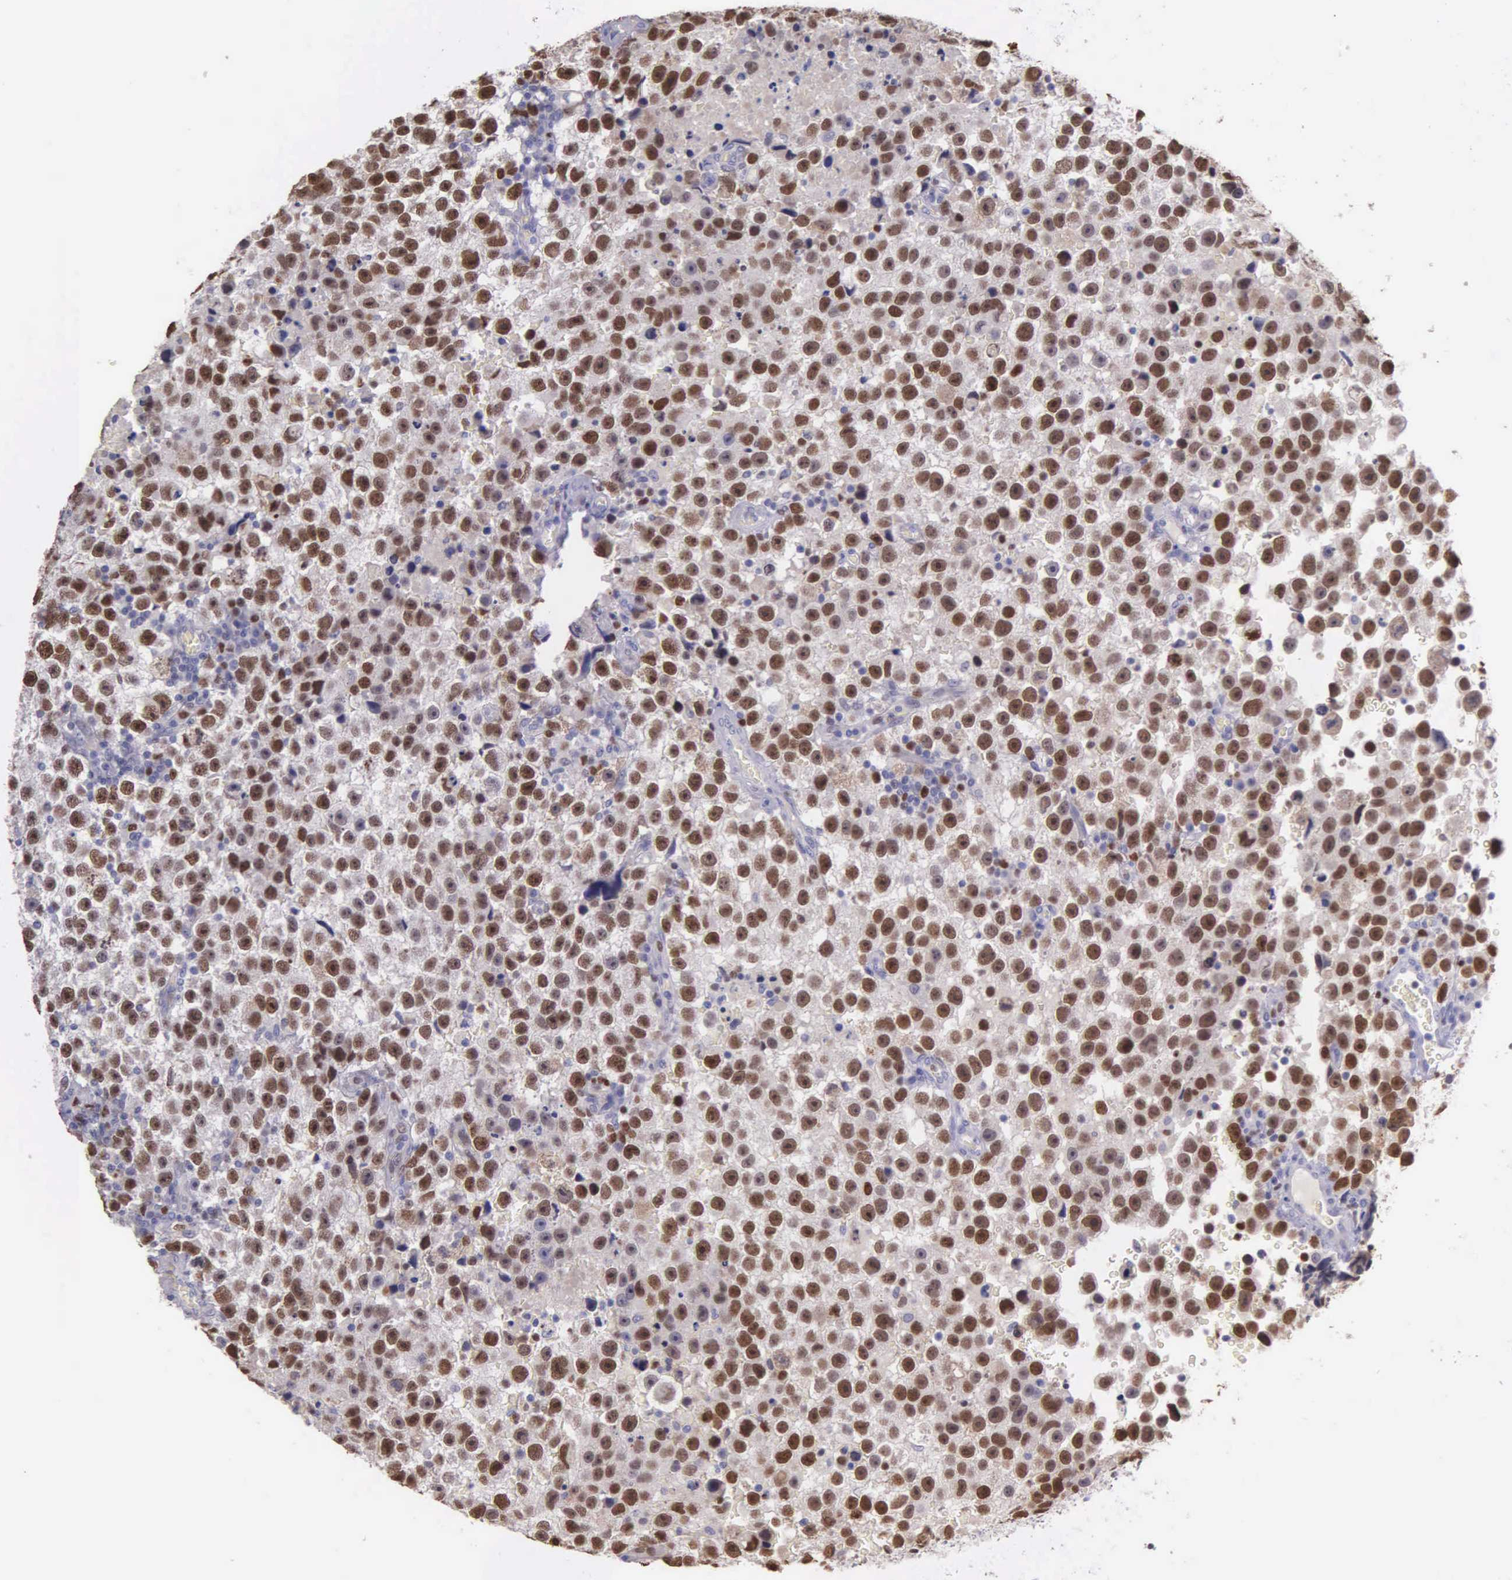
{"staining": {"intensity": "strong", "quantity": ">75%", "location": "nuclear"}, "tissue": "testis cancer", "cell_type": "Tumor cells", "image_type": "cancer", "snomed": [{"axis": "morphology", "description": "Seminoma, NOS"}, {"axis": "topography", "description": "Testis"}], "caption": "Immunohistochemistry (IHC) (DAB (3,3'-diaminobenzidine)) staining of human seminoma (testis) reveals strong nuclear protein positivity in approximately >75% of tumor cells.", "gene": "MCM5", "patient": {"sex": "male", "age": 33}}